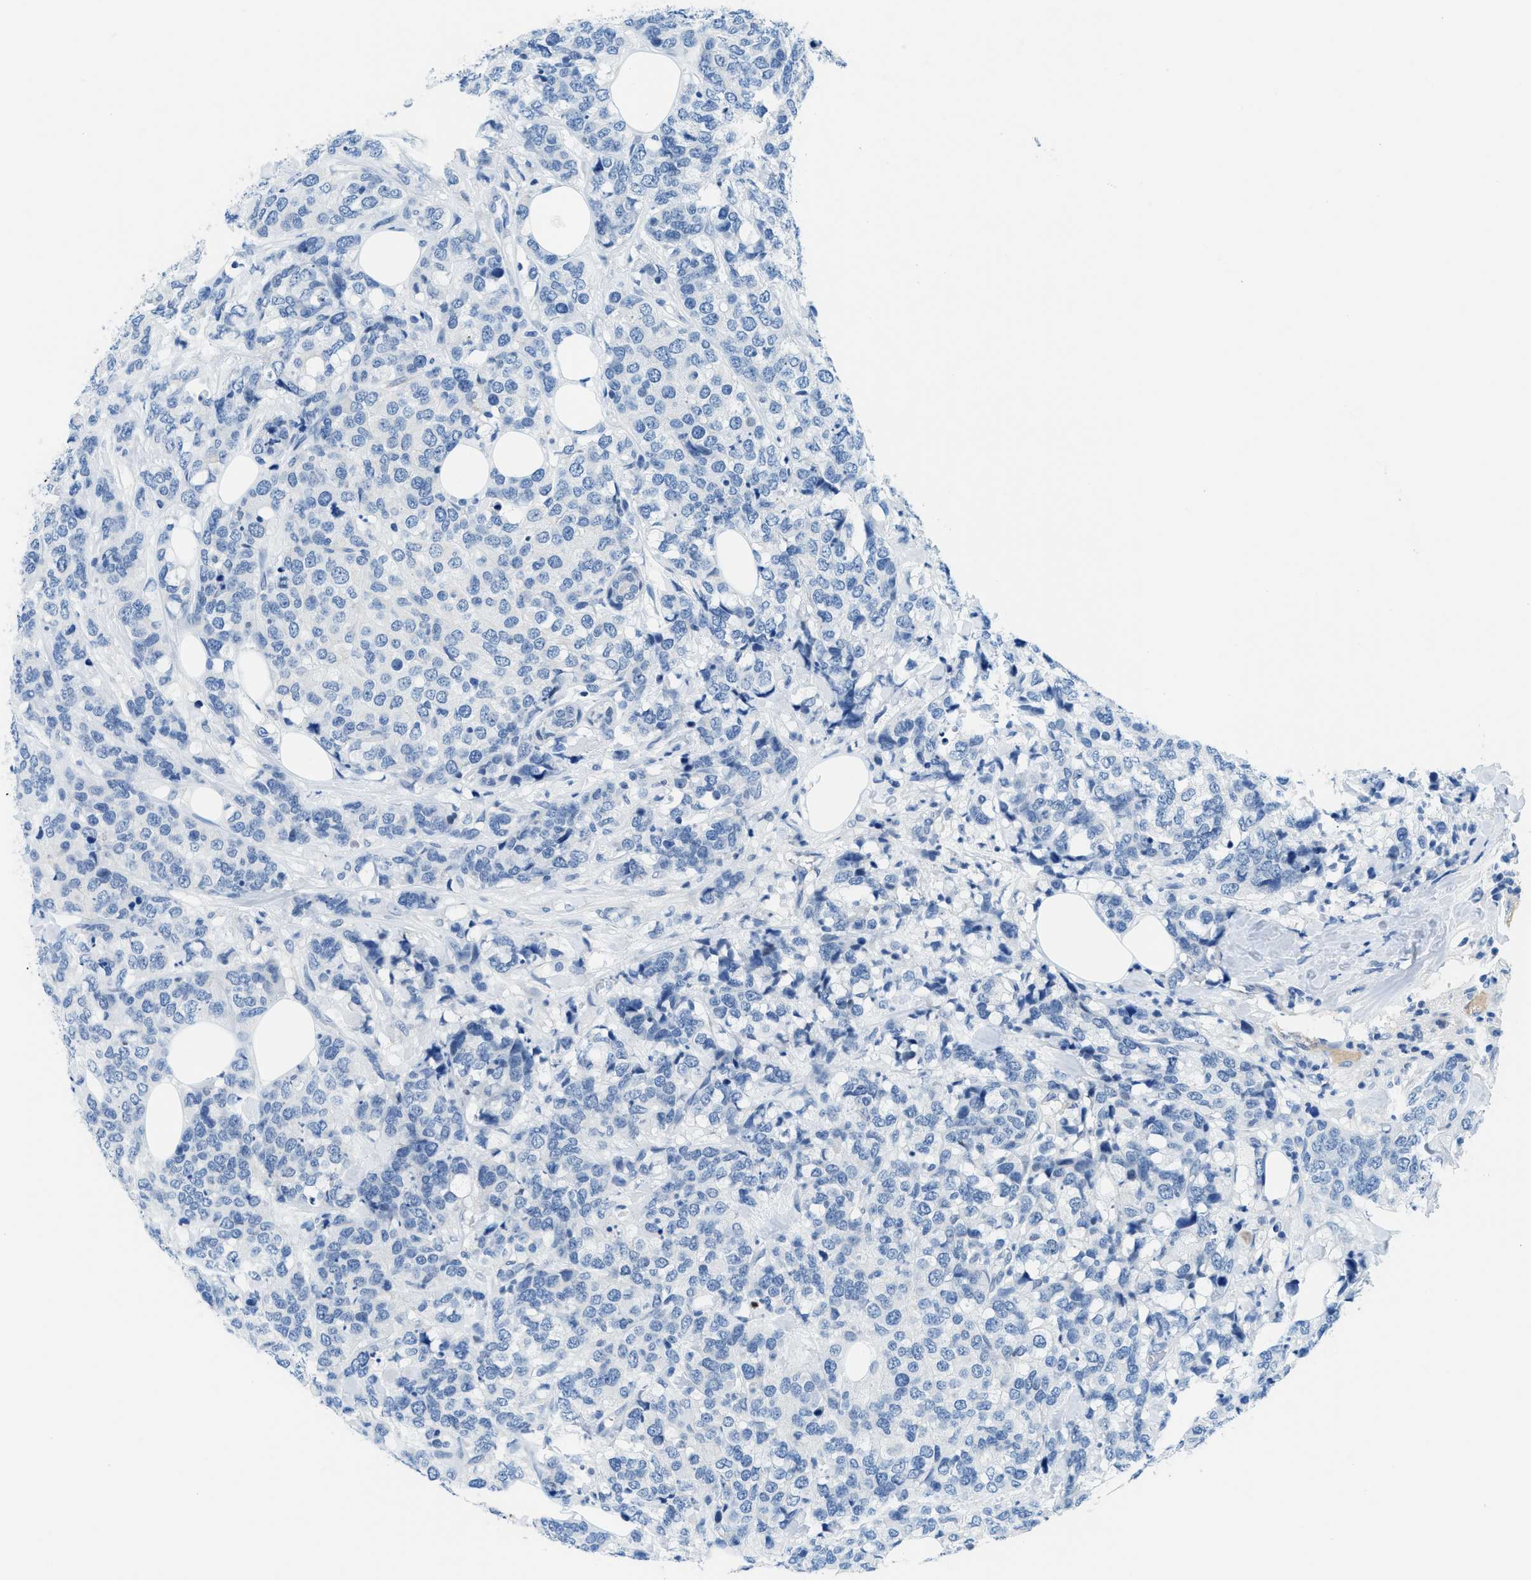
{"staining": {"intensity": "negative", "quantity": "none", "location": "none"}, "tissue": "breast cancer", "cell_type": "Tumor cells", "image_type": "cancer", "snomed": [{"axis": "morphology", "description": "Lobular carcinoma"}, {"axis": "topography", "description": "Breast"}], "caption": "Breast cancer (lobular carcinoma) was stained to show a protein in brown. There is no significant staining in tumor cells.", "gene": "MBL2", "patient": {"sex": "female", "age": 59}}